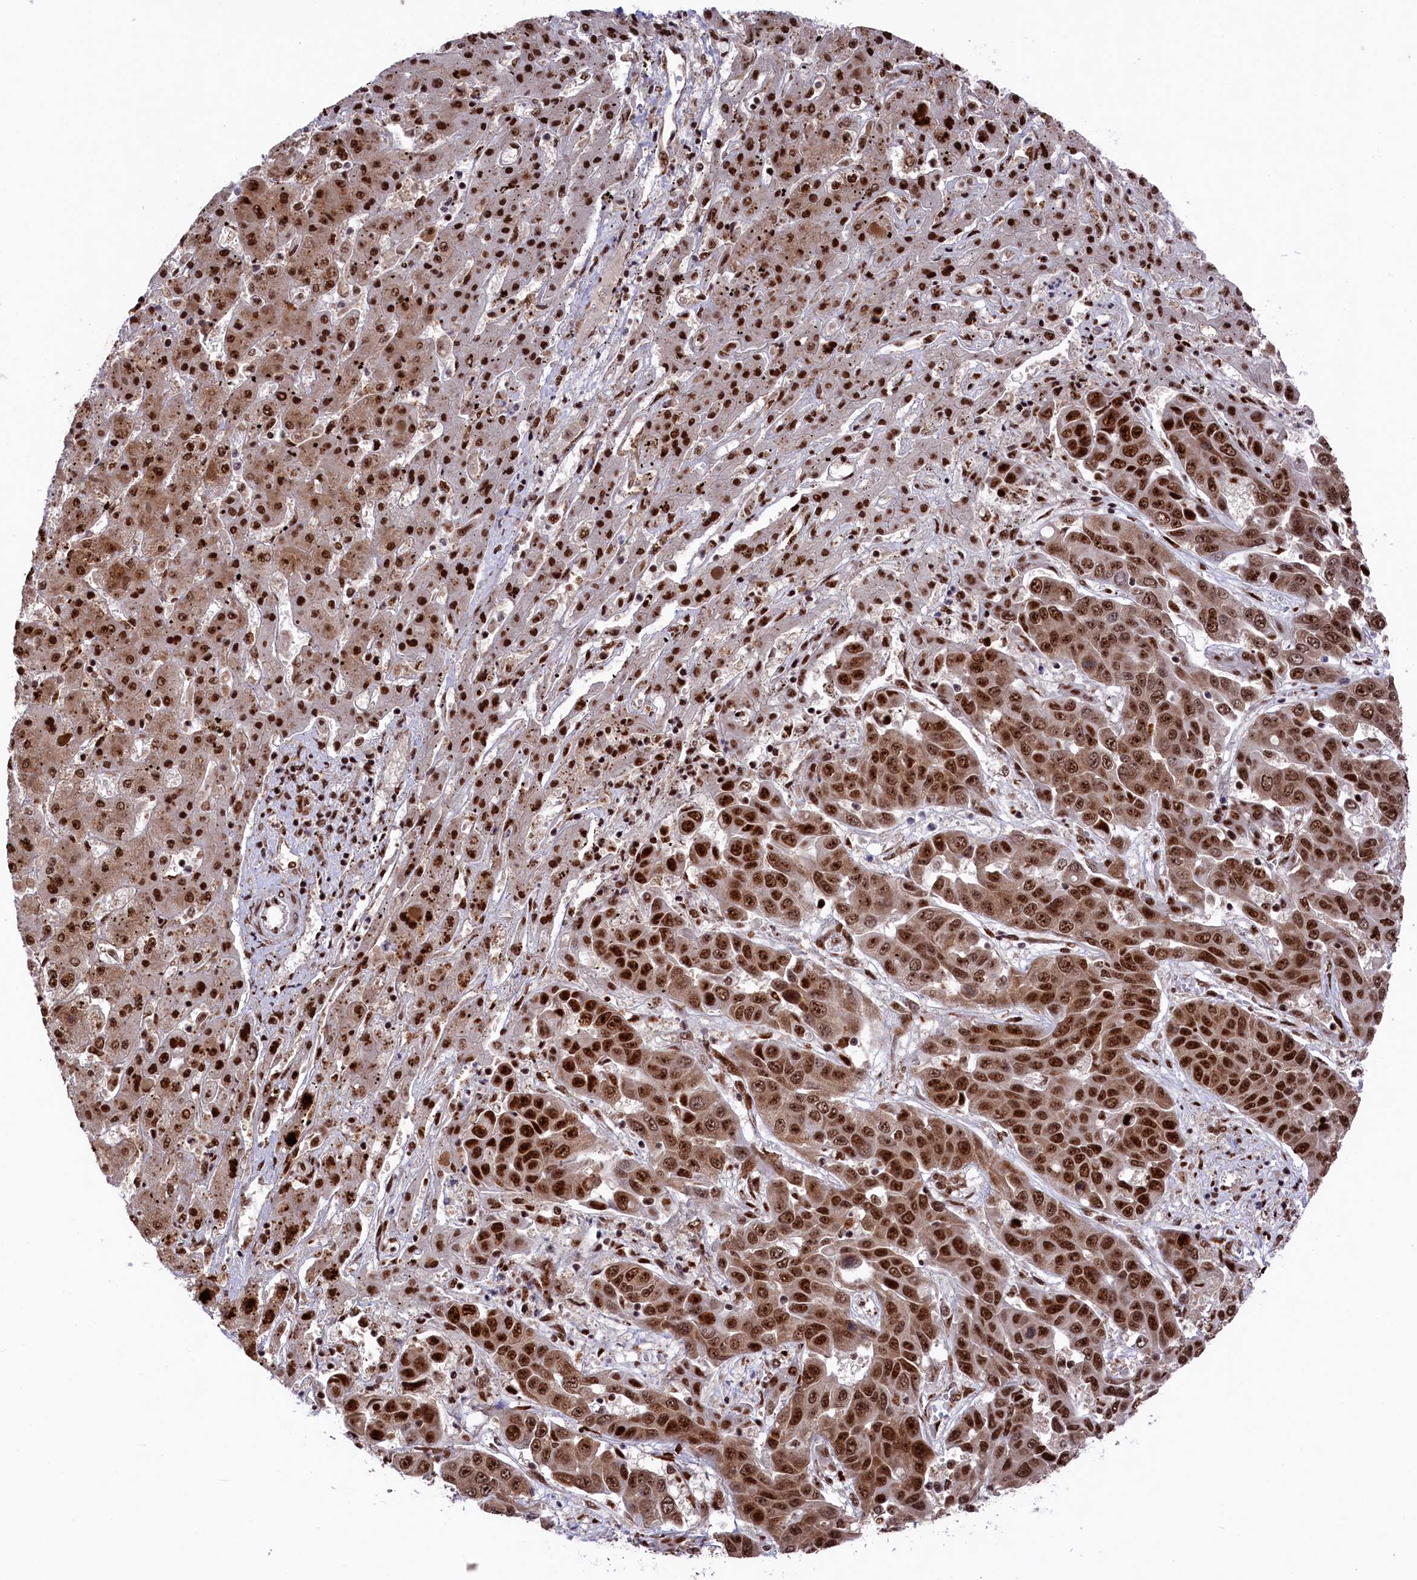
{"staining": {"intensity": "strong", "quantity": ">75%", "location": "nuclear"}, "tissue": "liver cancer", "cell_type": "Tumor cells", "image_type": "cancer", "snomed": [{"axis": "morphology", "description": "Cholangiocarcinoma"}, {"axis": "topography", "description": "Liver"}], "caption": "Human cholangiocarcinoma (liver) stained with a brown dye shows strong nuclear positive positivity in about >75% of tumor cells.", "gene": "PRPF31", "patient": {"sex": "female", "age": 52}}